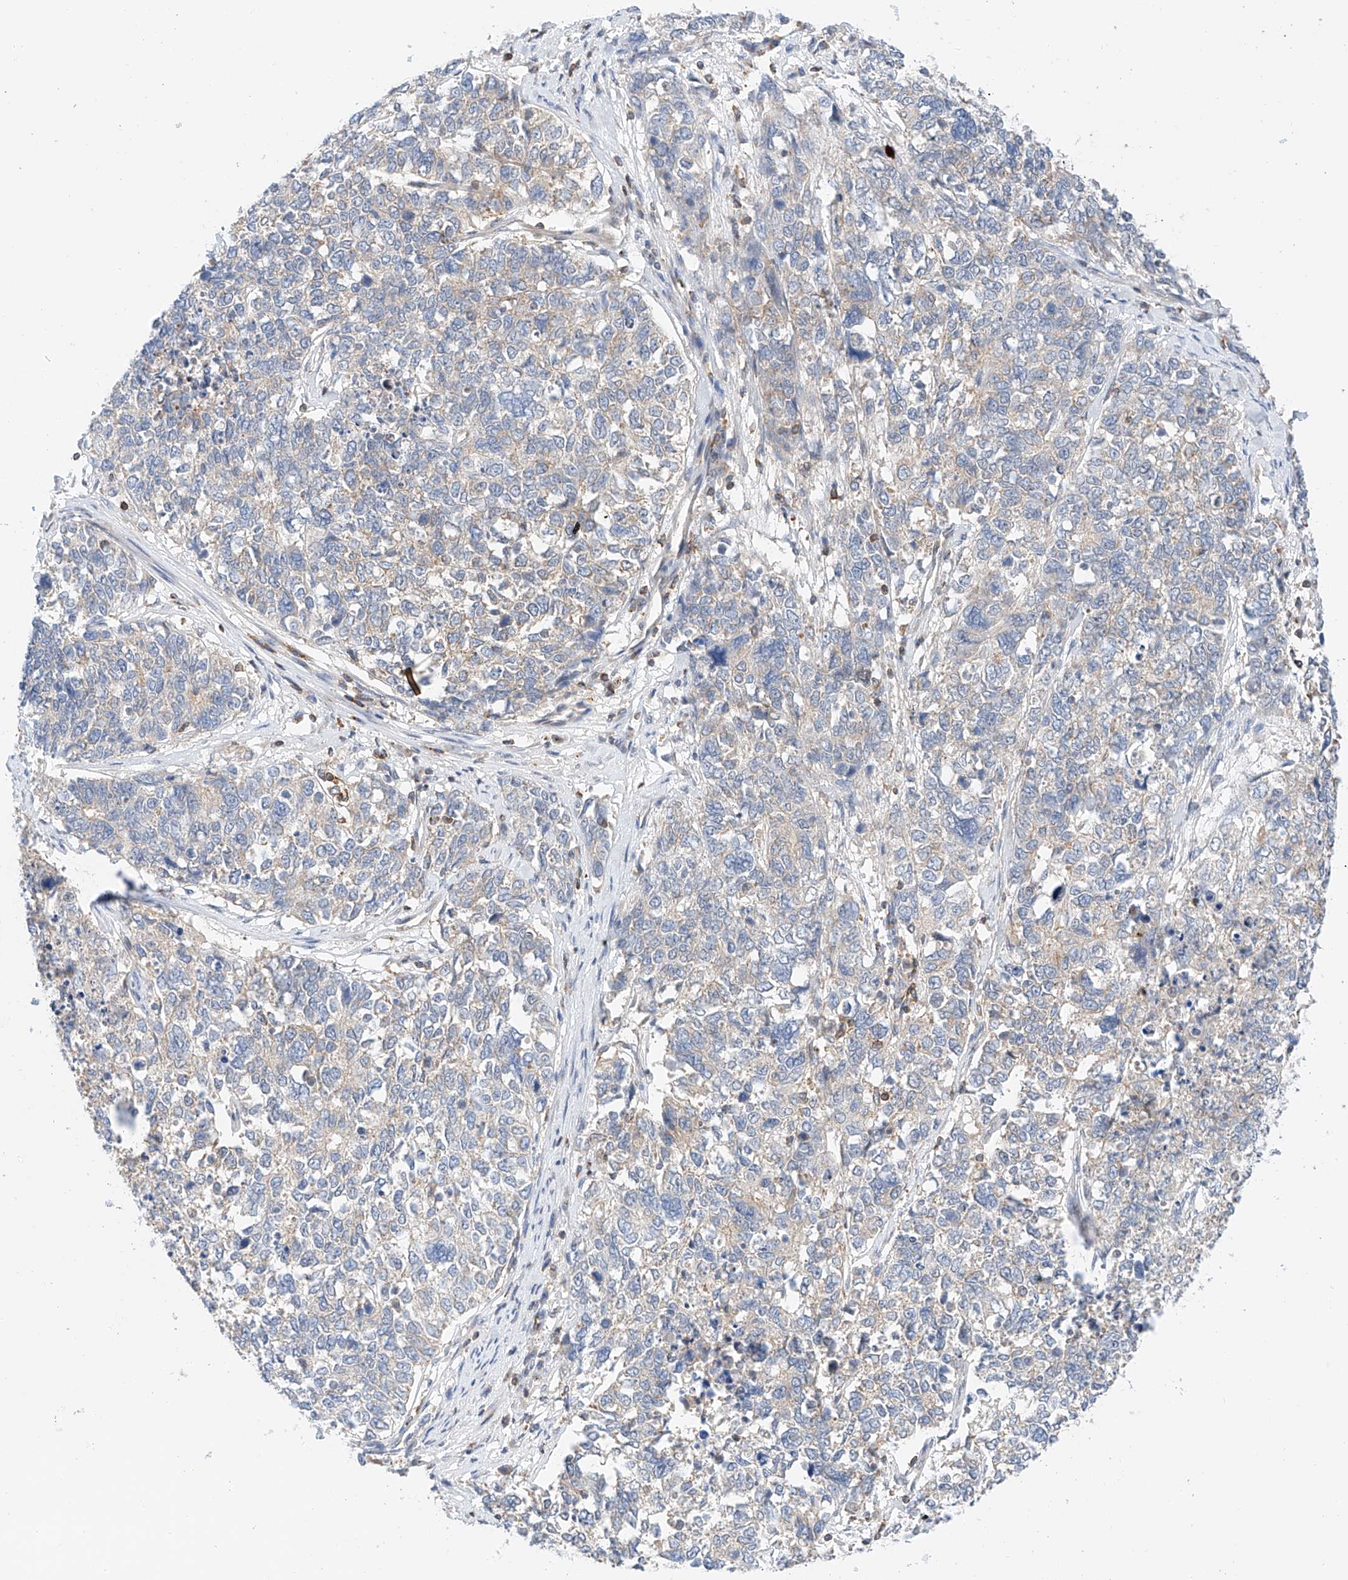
{"staining": {"intensity": "negative", "quantity": "none", "location": "none"}, "tissue": "cervical cancer", "cell_type": "Tumor cells", "image_type": "cancer", "snomed": [{"axis": "morphology", "description": "Squamous cell carcinoma, NOS"}, {"axis": "topography", "description": "Cervix"}], "caption": "Cervical cancer (squamous cell carcinoma) was stained to show a protein in brown. There is no significant positivity in tumor cells.", "gene": "MFN2", "patient": {"sex": "female", "age": 63}}